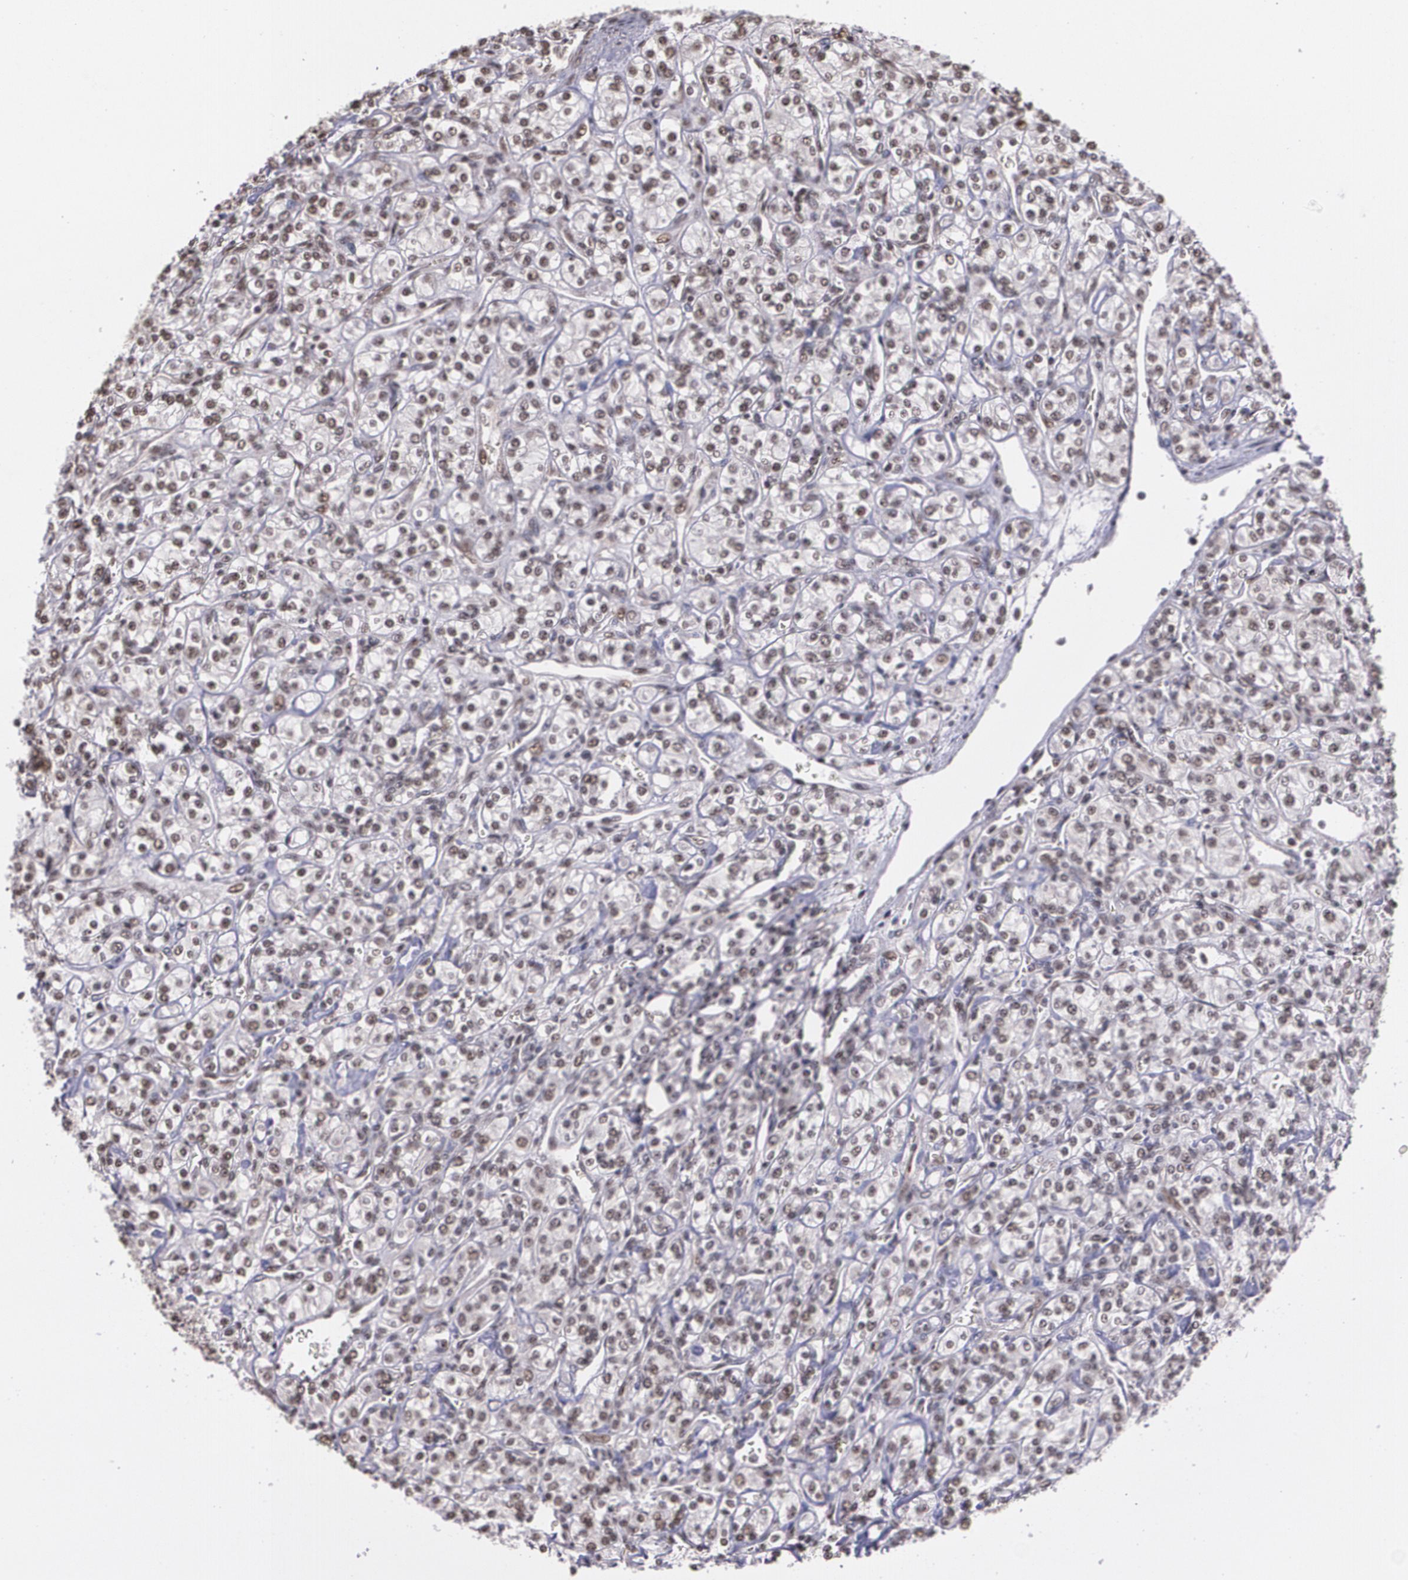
{"staining": {"intensity": "weak", "quantity": "<25%", "location": "nuclear"}, "tissue": "renal cancer", "cell_type": "Tumor cells", "image_type": "cancer", "snomed": [{"axis": "morphology", "description": "Adenocarcinoma, NOS"}, {"axis": "topography", "description": "Kidney"}], "caption": "High power microscopy micrograph of an immunohistochemistry (IHC) image of renal cancer, revealing no significant staining in tumor cells.", "gene": "C6orf15", "patient": {"sex": "male", "age": 77}}